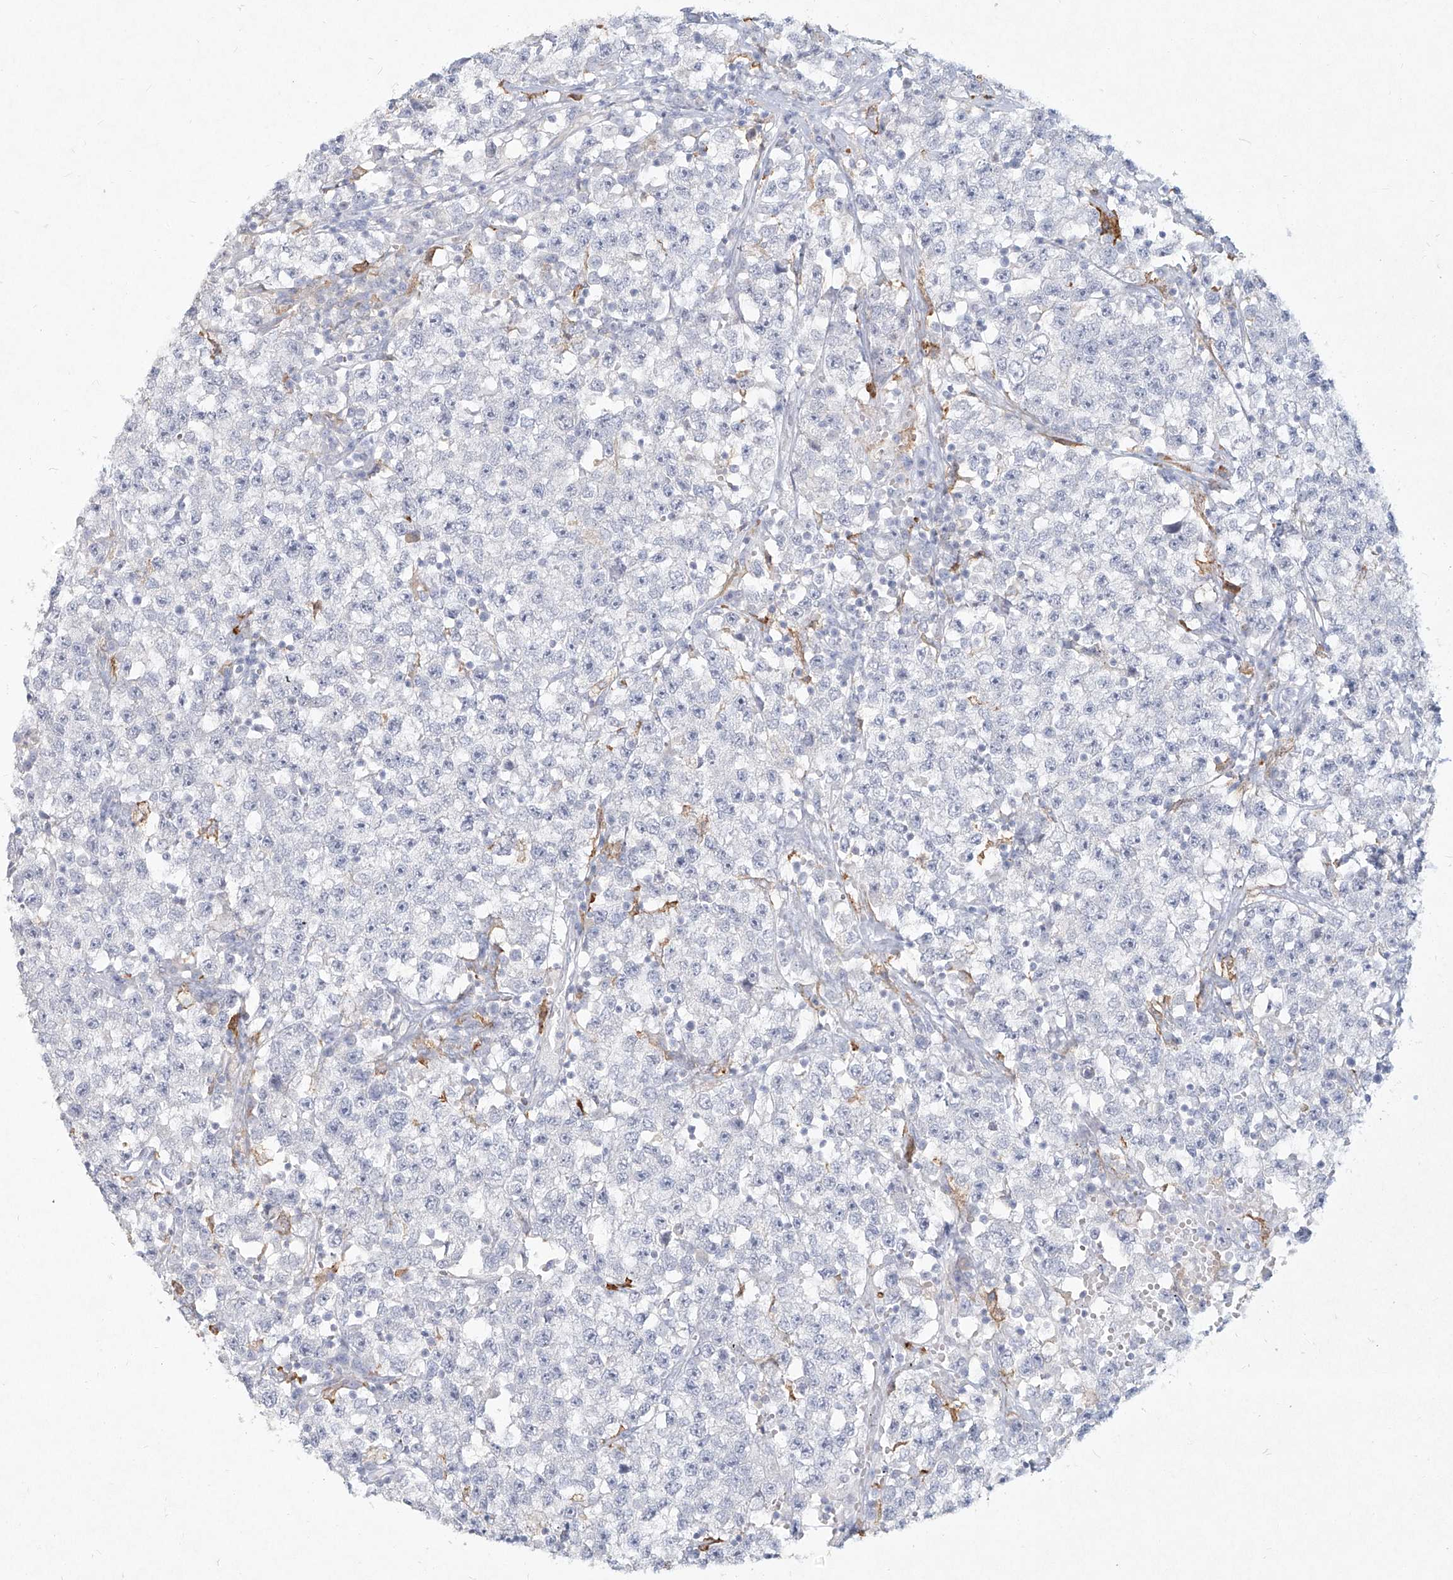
{"staining": {"intensity": "negative", "quantity": "none", "location": "none"}, "tissue": "testis cancer", "cell_type": "Tumor cells", "image_type": "cancer", "snomed": [{"axis": "morphology", "description": "Seminoma, NOS"}, {"axis": "topography", "description": "Testis"}], "caption": "A micrograph of human testis cancer is negative for staining in tumor cells. (DAB immunohistochemistry (IHC), high magnification).", "gene": "CD209", "patient": {"sex": "male", "age": 22}}